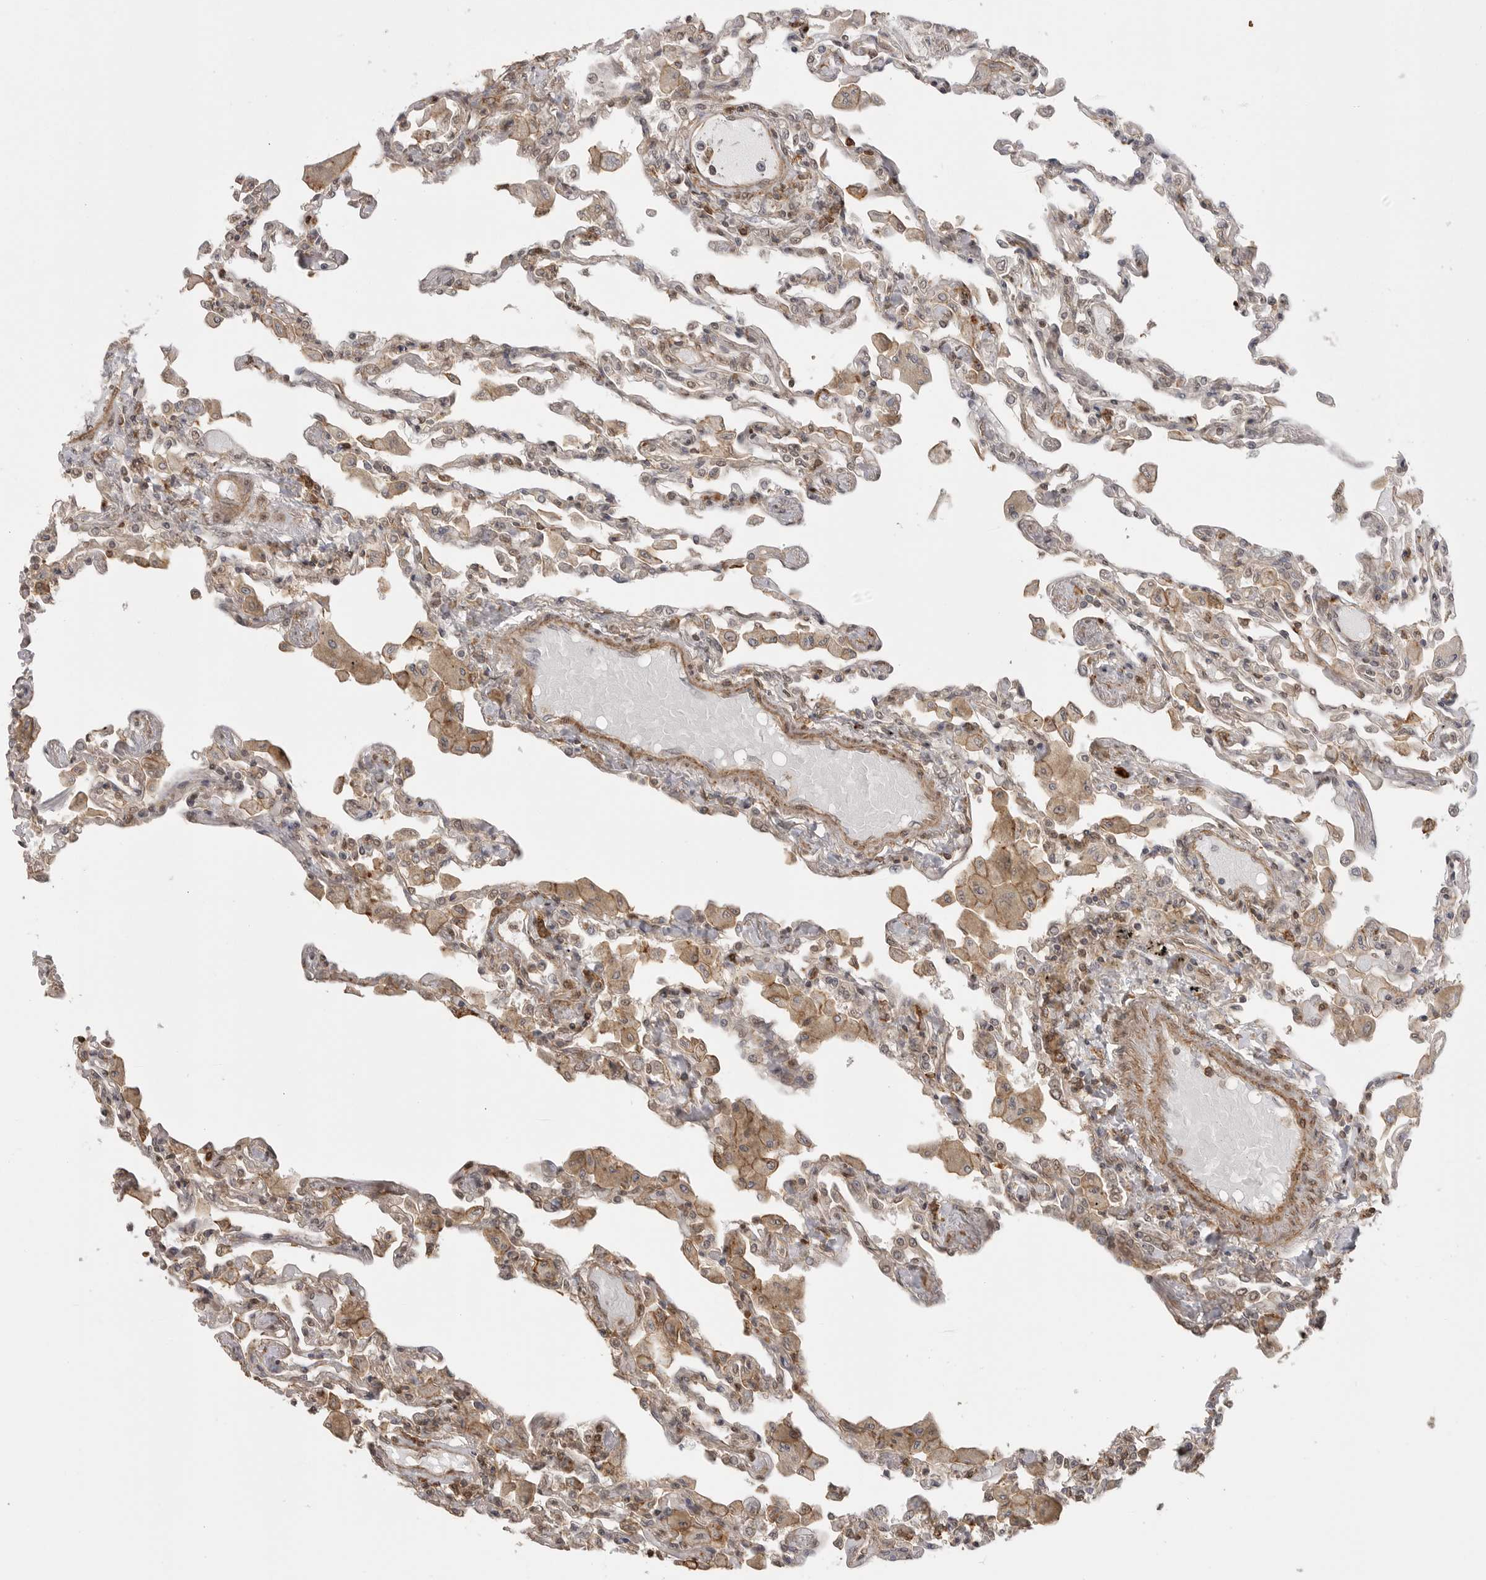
{"staining": {"intensity": "moderate", "quantity": "<25%", "location": "cytoplasmic/membranous"}, "tissue": "lung", "cell_type": "Alveolar cells", "image_type": "normal", "snomed": [{"axis": "morphology", "description": "Normal tissue, NOS"}, {"axis": "topography", "description": "Bronchus"}, {"axis": "topography", "description": "Lung"}], "caption": "Alveolar cells display low levels of moderate cytoplasmic/membranous expression in about <25% of cells in unremarkable human lung.", "gene": "GPC2", "patient": {"sex": "female", "age": 49}}